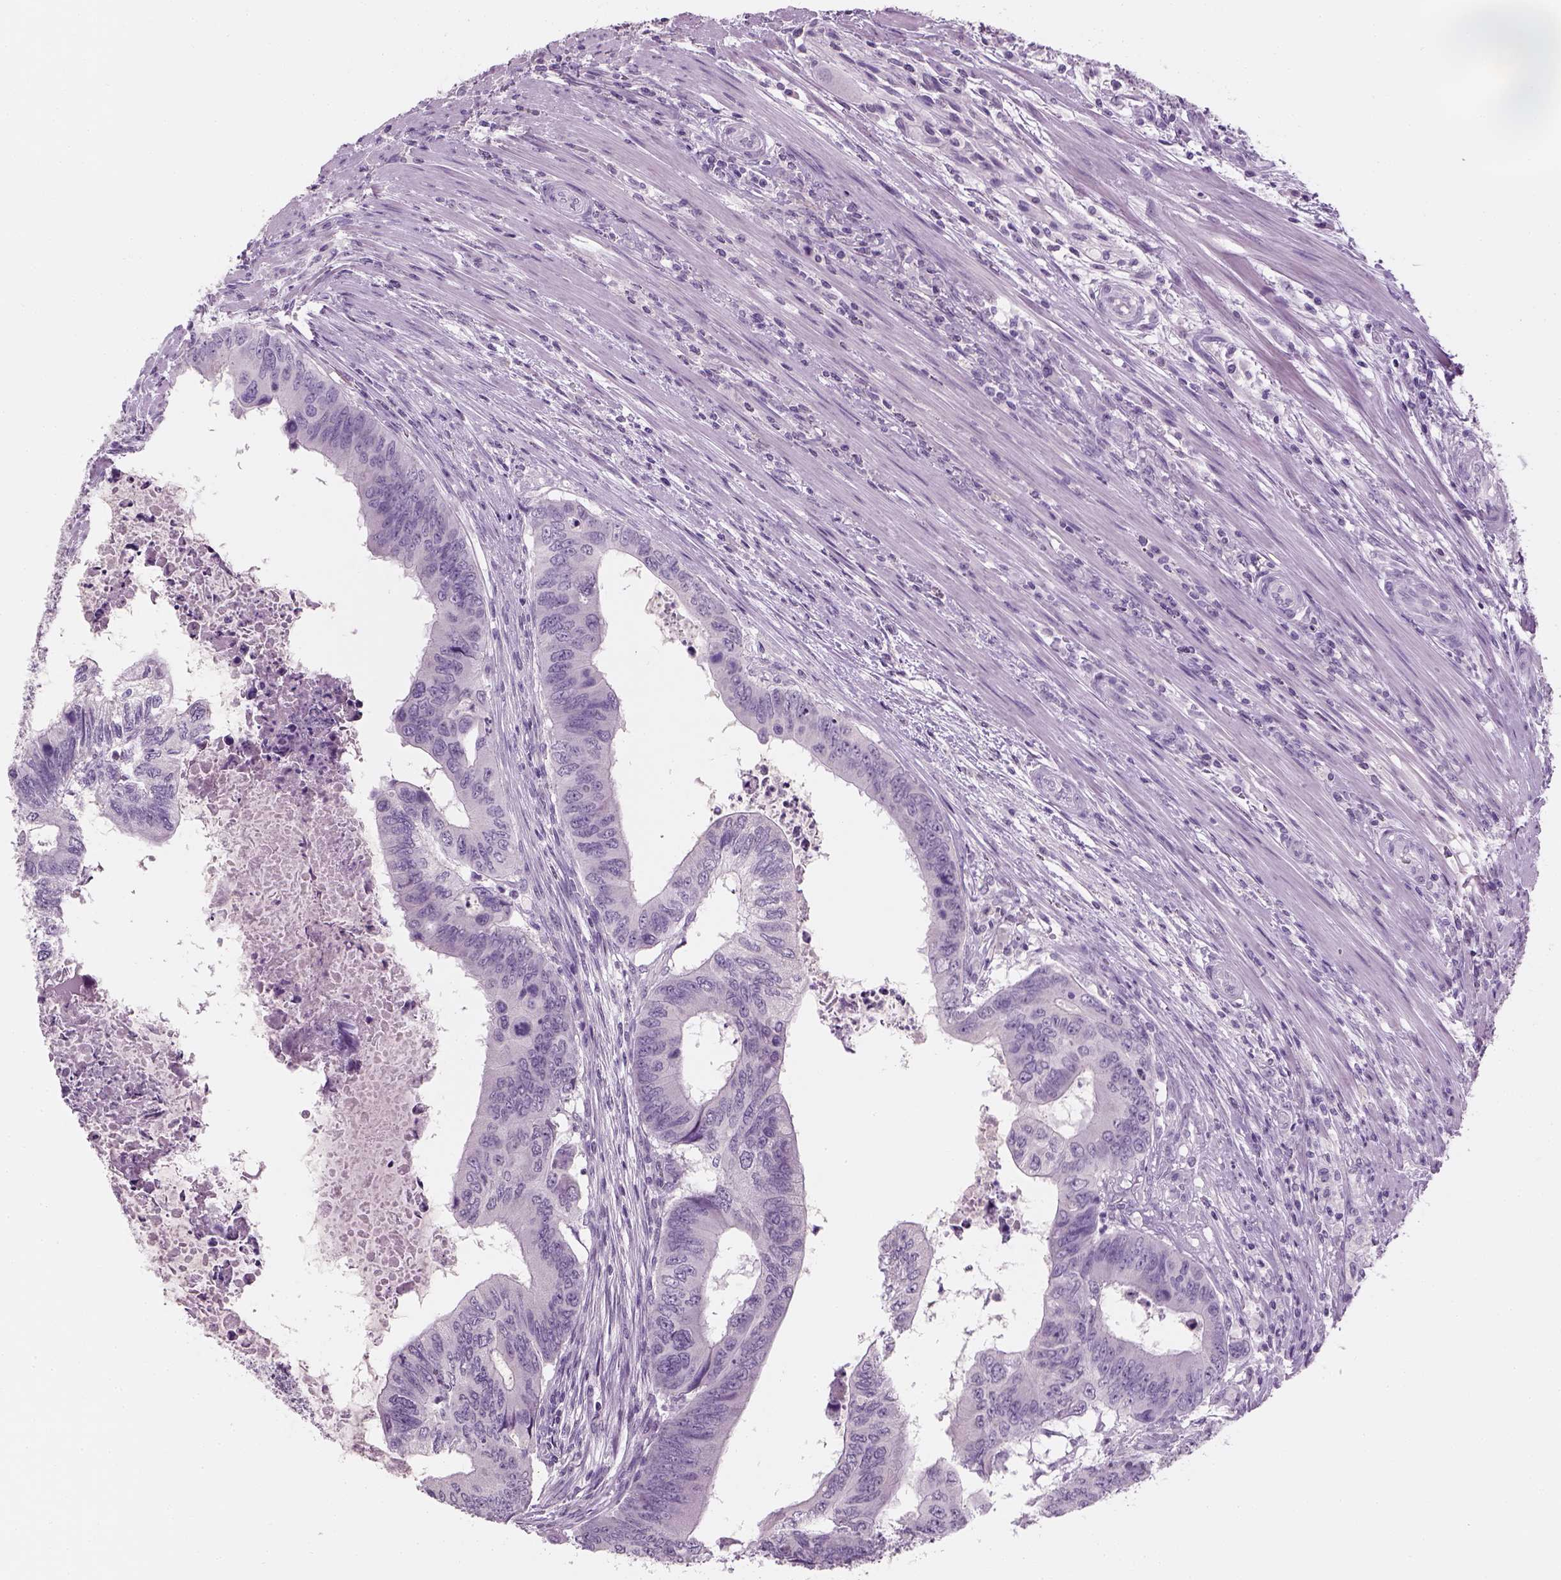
{"staining": {"intensity": "negative", "quantity": "none", "location": "none"}, "tissue": "colorectal cancer", "cell_type": "Tumor cells", "image_type": "cancer", "snomed": [{"axis": "morphology", "description": "Adenocarcinoma, NOS"}, {"axis": "topography", "description": "Colon"}], "caption": "High power microscopy histopathology image of an immunohistochemistry image of colorectal cancer (adenocarcinoma), revealing no significant expression in tumor cells.", "gene": "TH", "patient": {"sex": "male", "age": 53}}